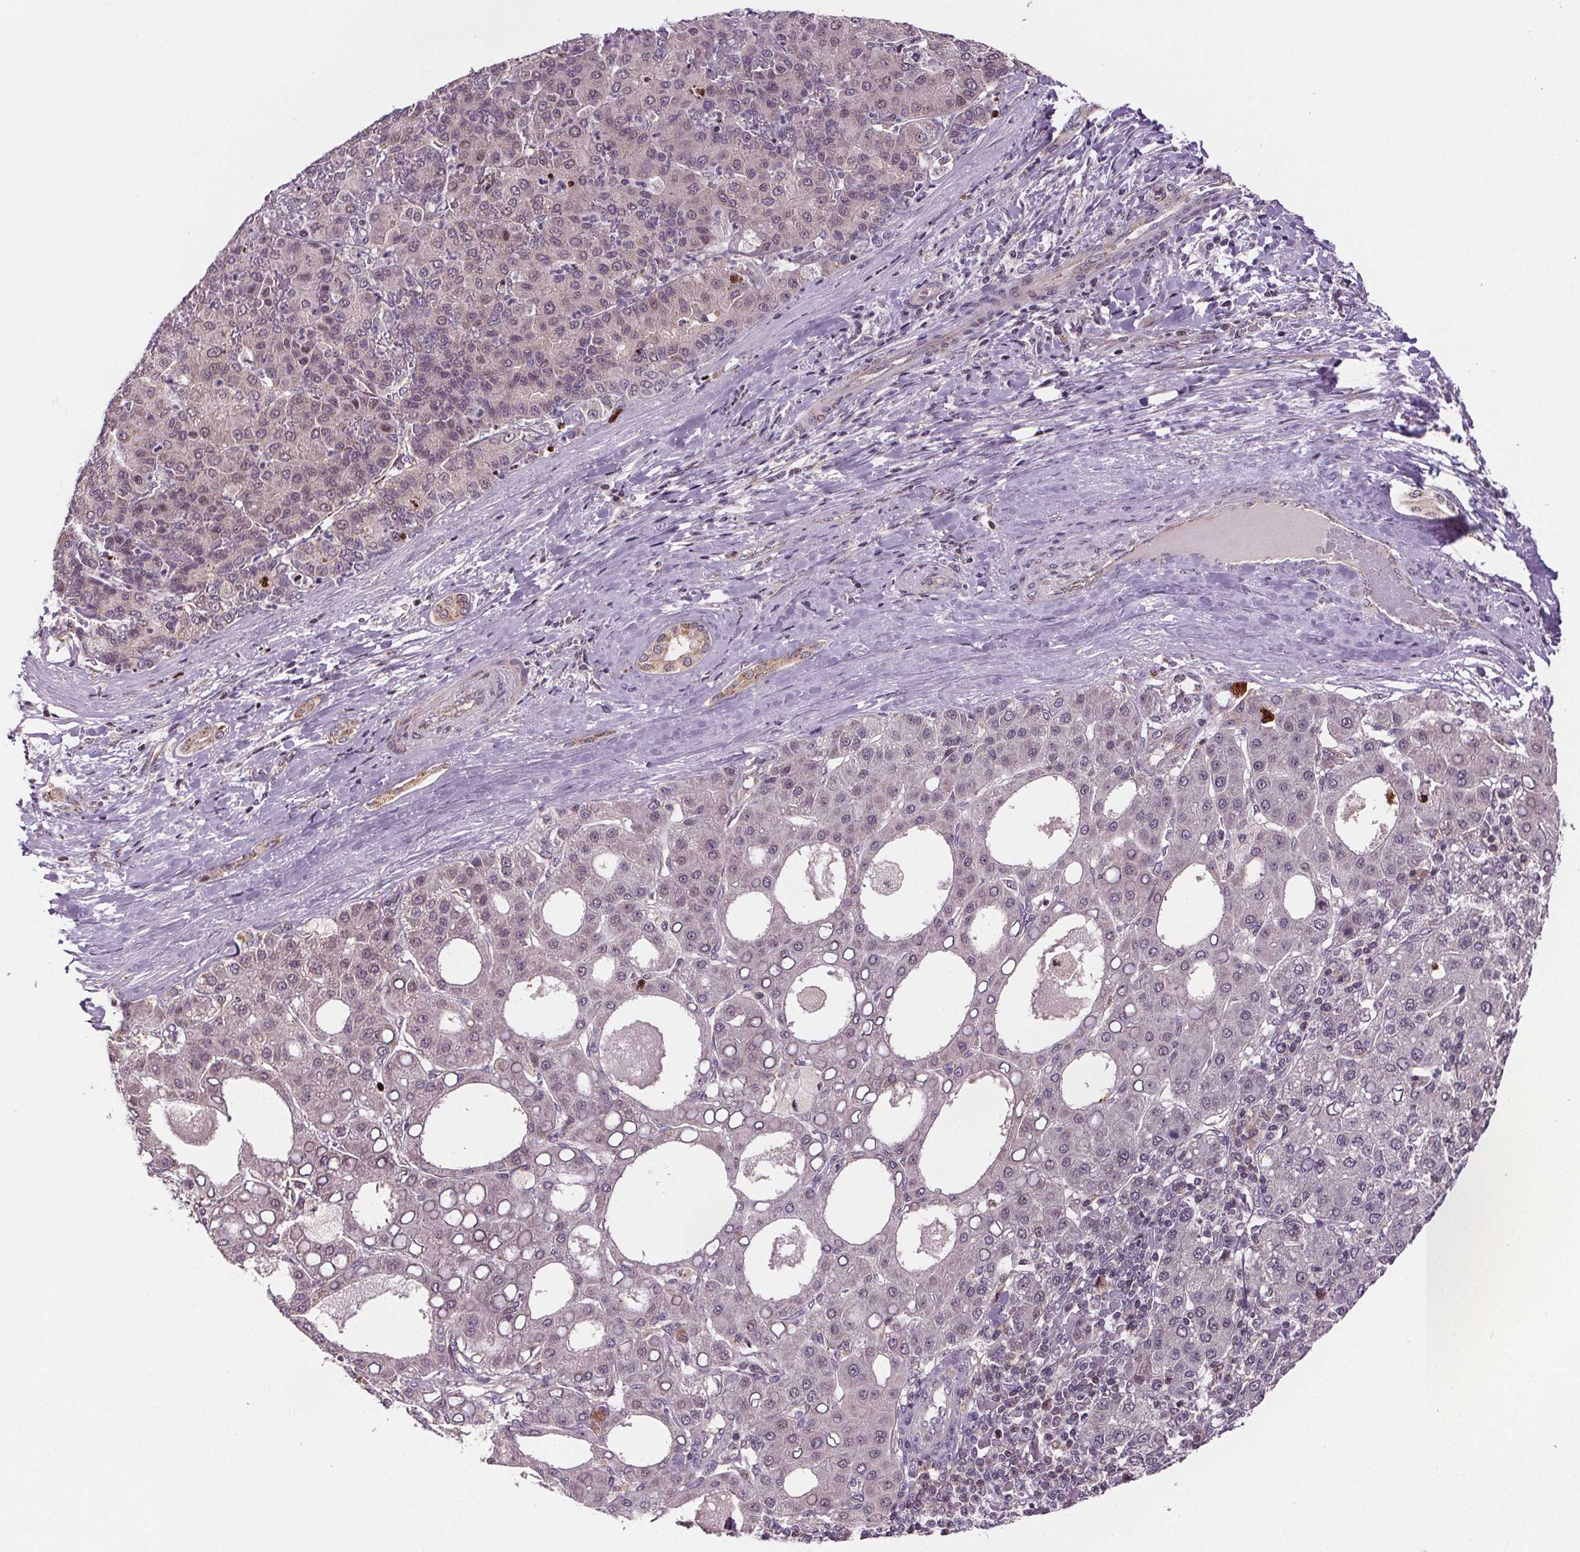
{"staining": {"intensity": "negative", "quantity": "none", "location": "none"}, "tissue": "liver cancer", "cell_type": "Tumor cells", "image_type": "cancer", "snomed": [{"axis": "morphology", "description": "Carcinoma, Hepatocellular, NOS"}, {"axis": "topography", "description": "Liver"}], "caption": "Human liver hepatocellular carcinoma stained for a protein using immunohistochemistry (IHC) displays no expression in tumor cells.", "gene": "SUCLA2", "patient": {"sex": "male", "age": 65}}